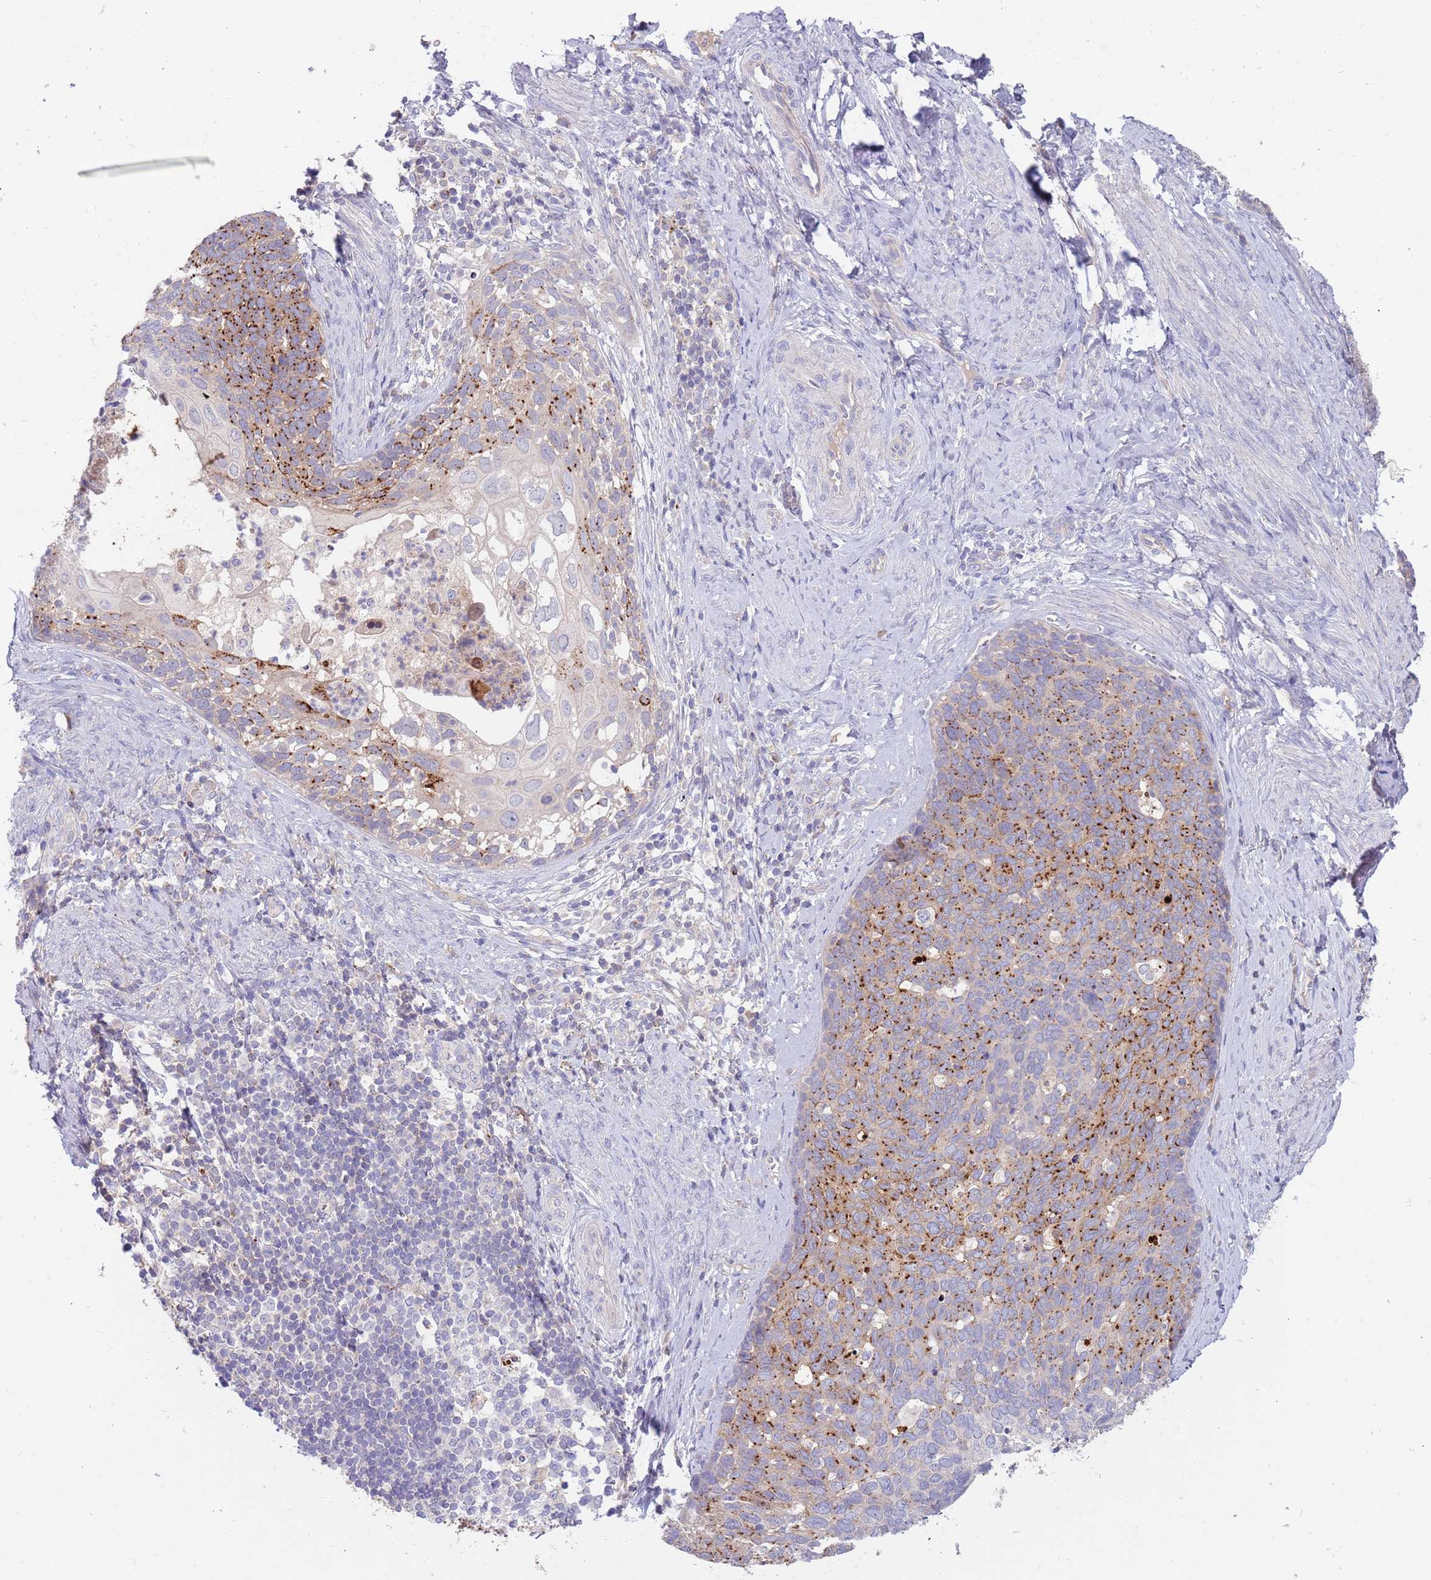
{"staining": {"intensity": "moderate", "quantity": "25%-75%", "location": "cytoplasmic/membranous"}, "tissue": "cervical cancer", "cell_type": "Tumor cells", "image_type": "cancer", "snomed": [{"axis": "morphology", "description": "Squamous cell carcinoma, NOS"}, {"axis": "topography", "description": "Cervix"}], "caption": "Moderate cytoplasmic/membranous protein staining is identified in approximately 25%-75% of tumor cells in cervical cancer (squamous cell carcinoma).", "gene": "BORCS5", "patient": {"sex": "female", "age": 80}}